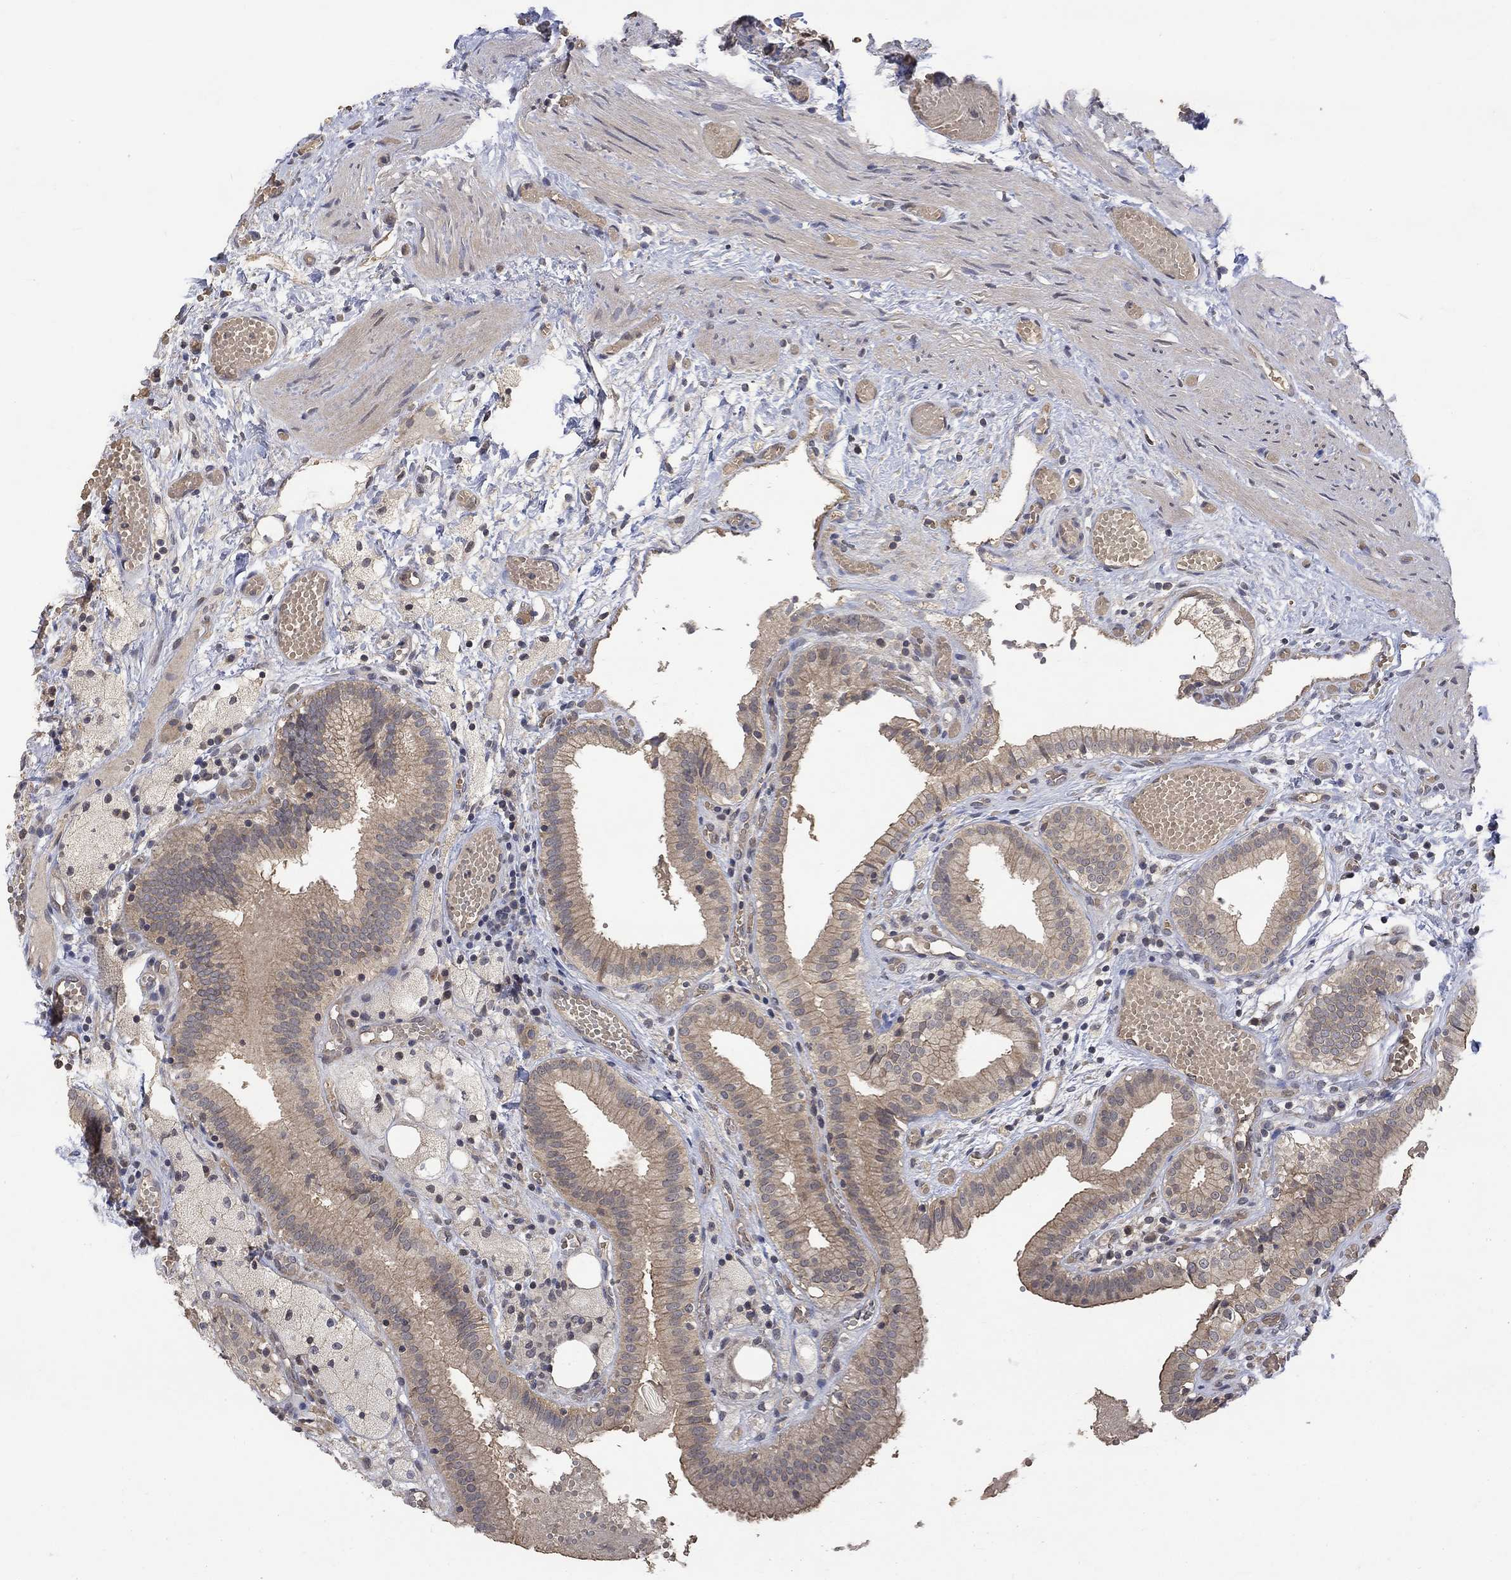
{"staining": {"intensity": "weak", "quantity": "25%-75%", "location": "cytoplasmic/membranous"}, "tissue": "gallbladder", "cell_type": "Glandular cells", "image_type": "normal", "snomed": [{"axis": "morphology", "description": "Normal tissue, NOS"}, {"axis": "topography", "description": "Gallbladder"}], "caption": "Immunohistochemical staining of normal human gallbladder displays 25%-75% levels of weak cytoplasmic/membranous protein positivity in about 25%-75% of glandular cells. The protein is shown in brown color, while the nuclei are stained blue.", "gene": "GRIN2D", "patient": {"sex": "female", "age": 24}}